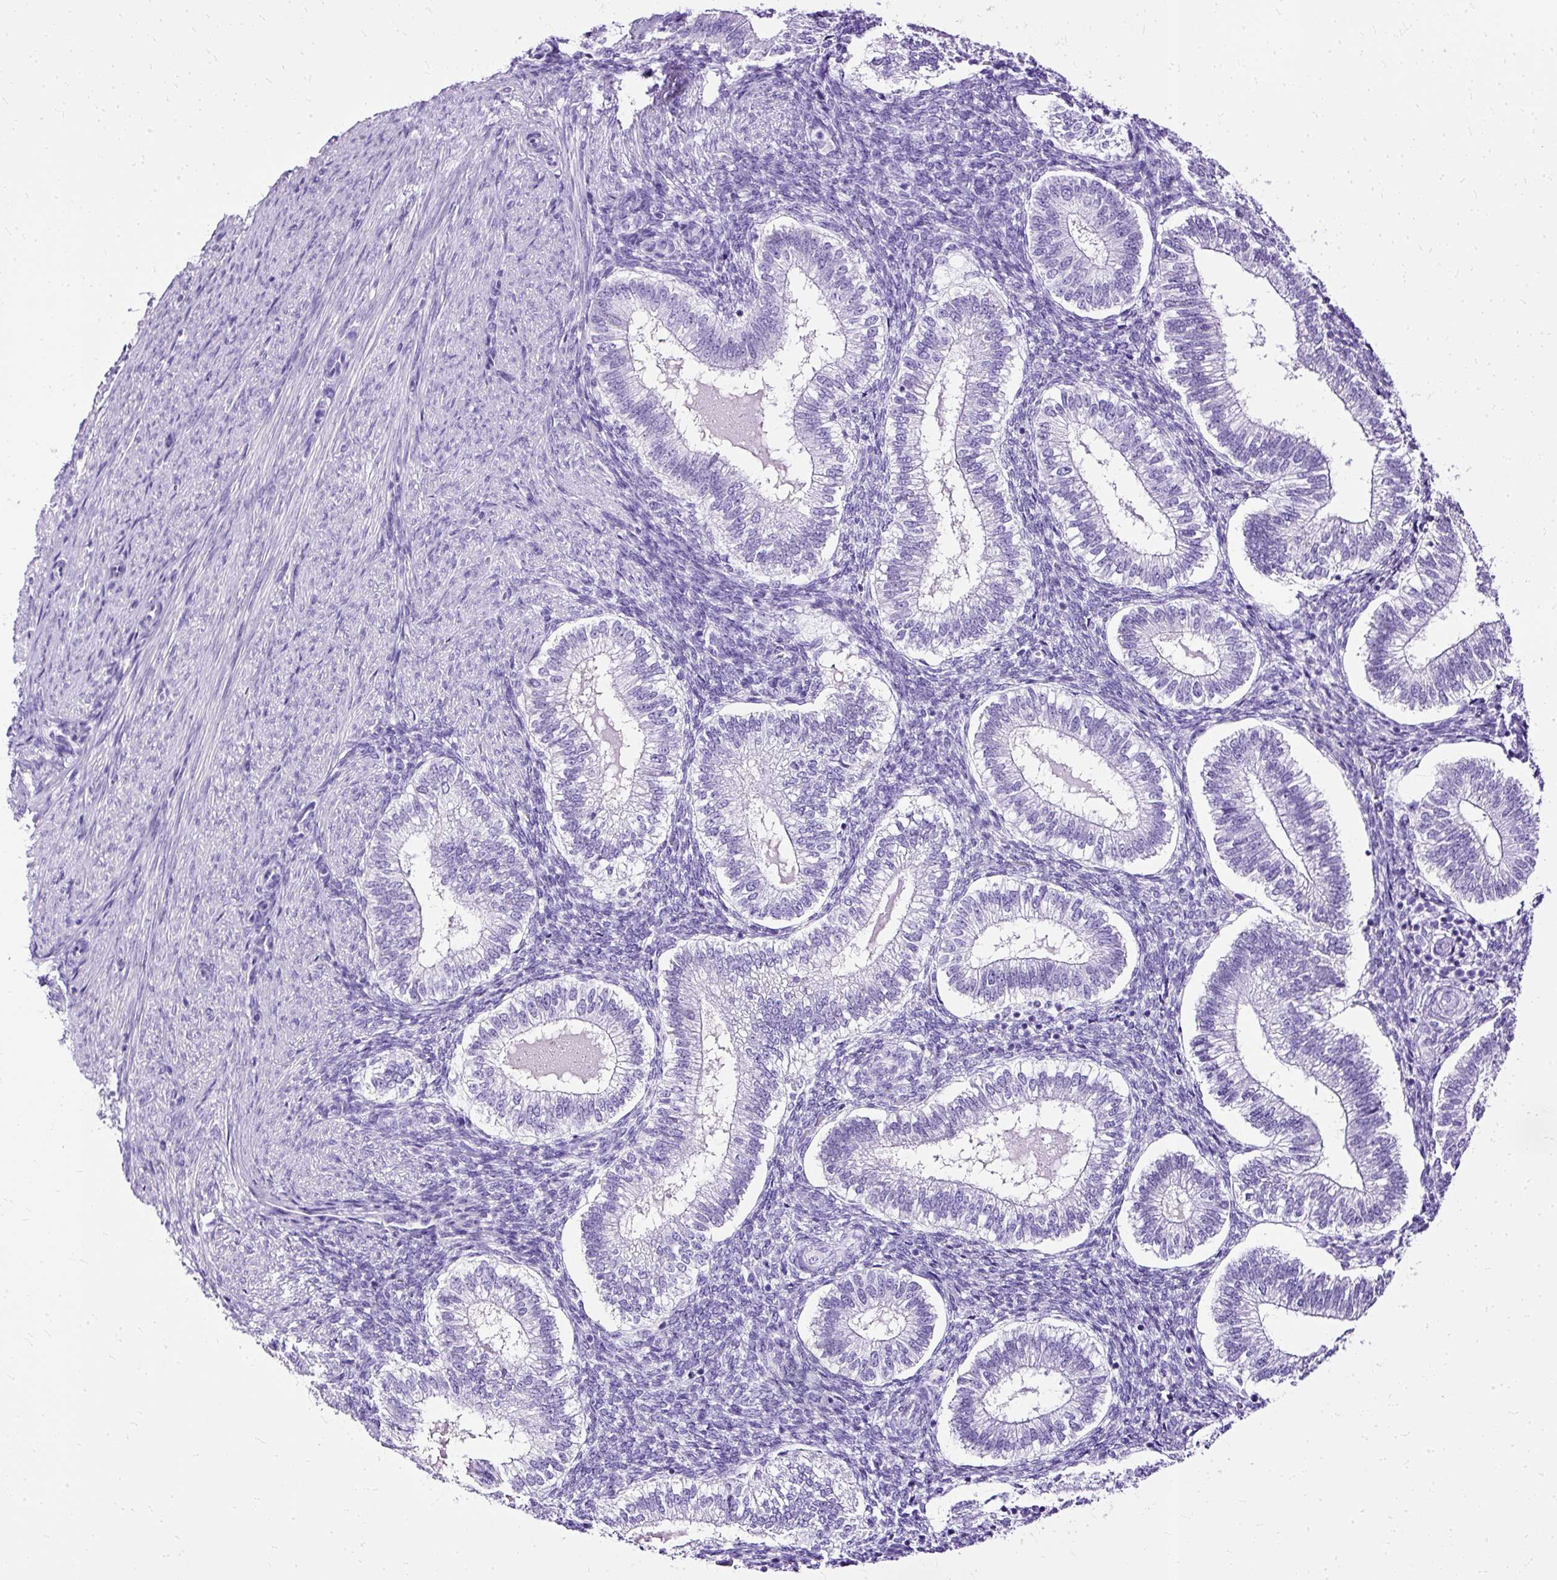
{"staining": {"intensity": "negative", "quantity": "none", "location": "none"}, "tissue": "endometrium", "cell_type": "Cells in endometrial stroma", "image_type": "normal", "snomed": [{"axis": "morphology", "description": "Normal tissue, NOS"}, {"axis": "topography", "description": "Endometrium"}], "caption": "A high-resolution histopathology image shows IHC staining of unremarkable endometrium, which demonstrates no significant expression in cells in endometrial stroma.", "gene": "SLC8A2", "patient": {"sex": "female", "age": 25}}